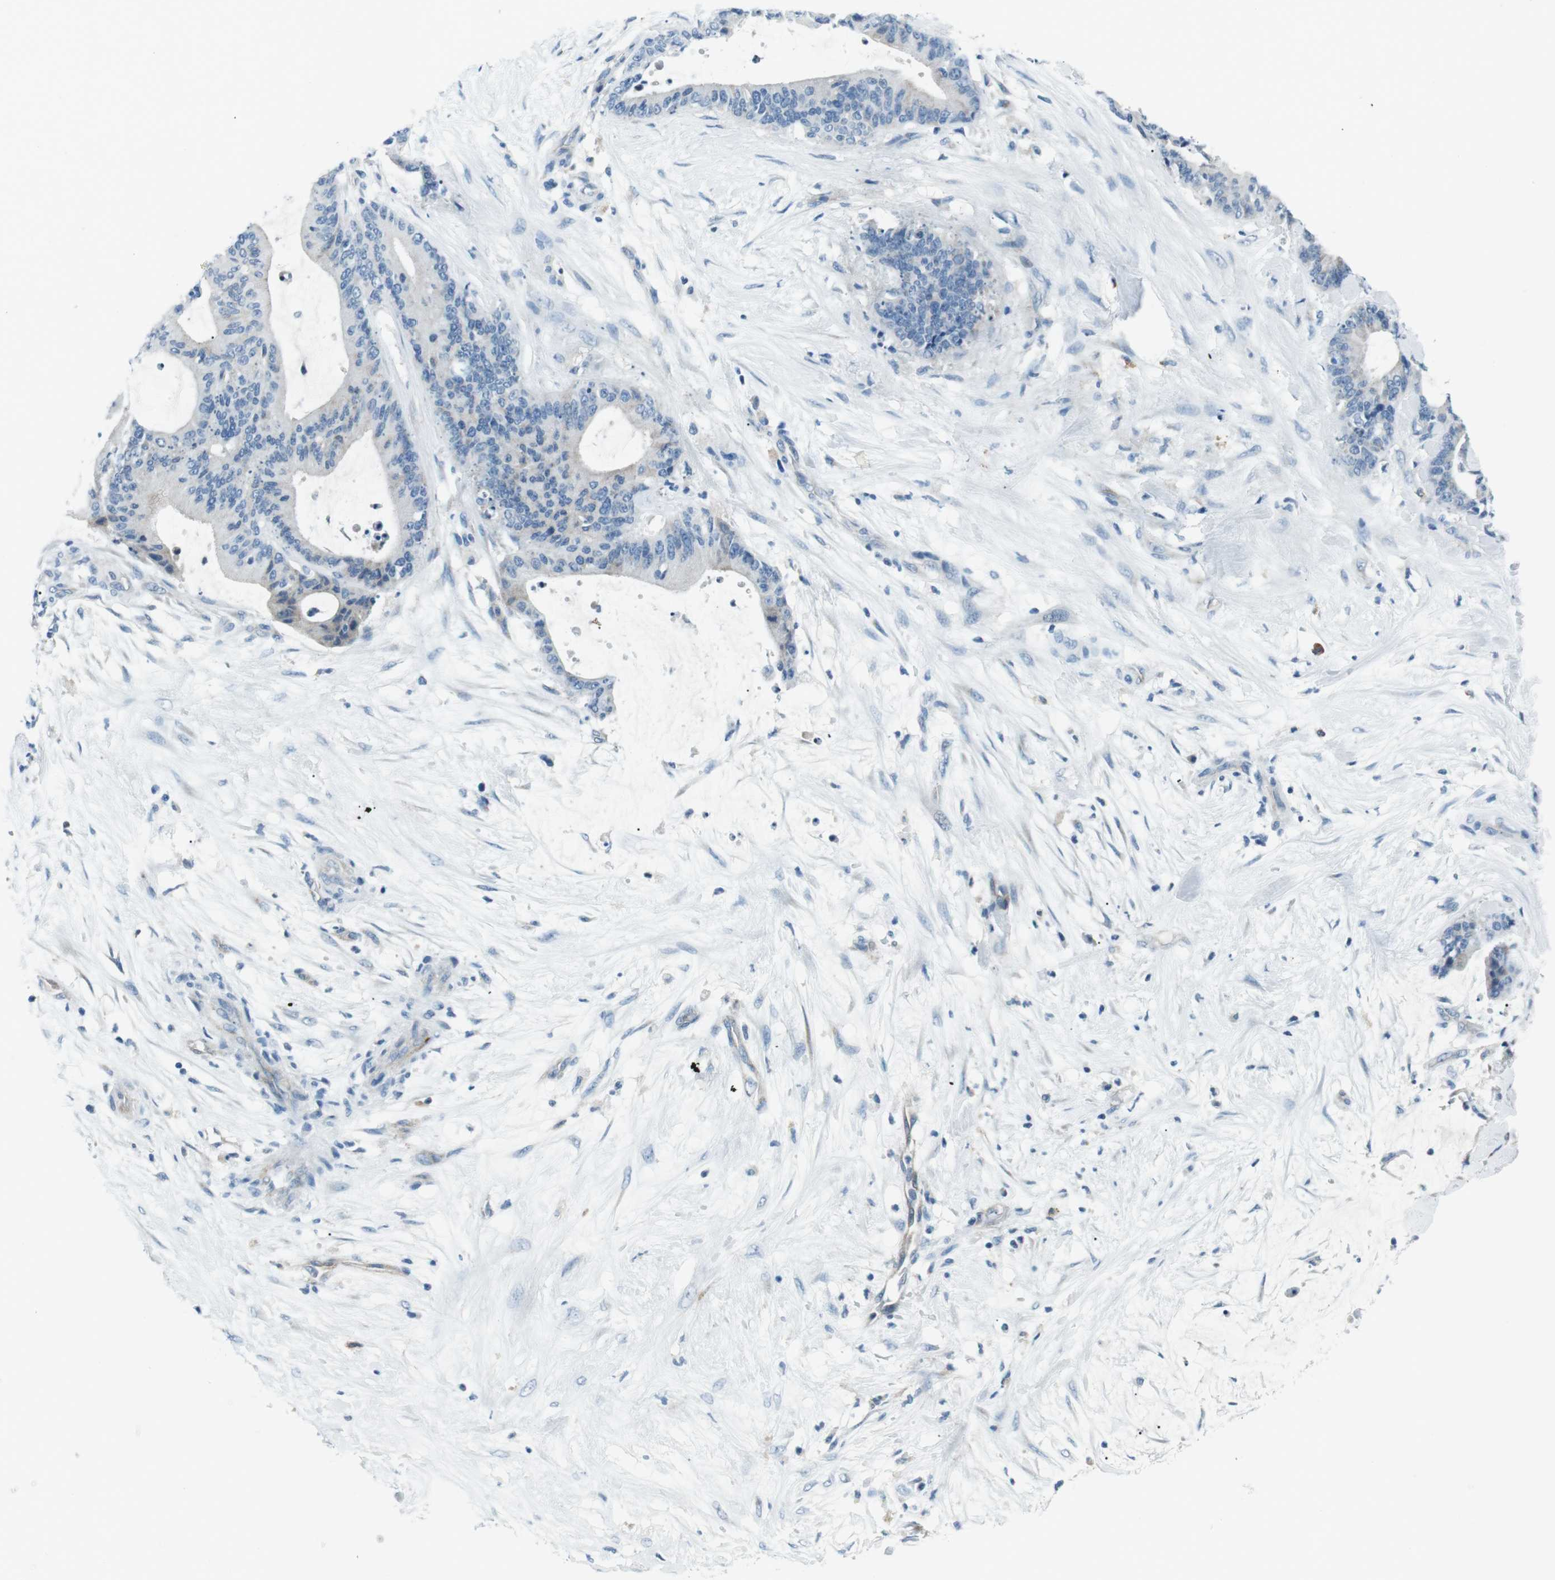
{"staining": {"intensity": "negative", "quantity": "none", "location": "none"}, "tissue": "liver cancer", "cell_type": "Tumor cells", "image_type": "cancer", "snomed": [{"axis": "morphology", "description": "Cholangiocarcinoma"}, {"axis": "topography", "description": "Liver"}], "caption": "Tumor cells show no significant protein staining in liver cancer (cholangiocarcinoma).", "gene": "CSF2RA", "patient": {"sex": "female", "age": 73}}